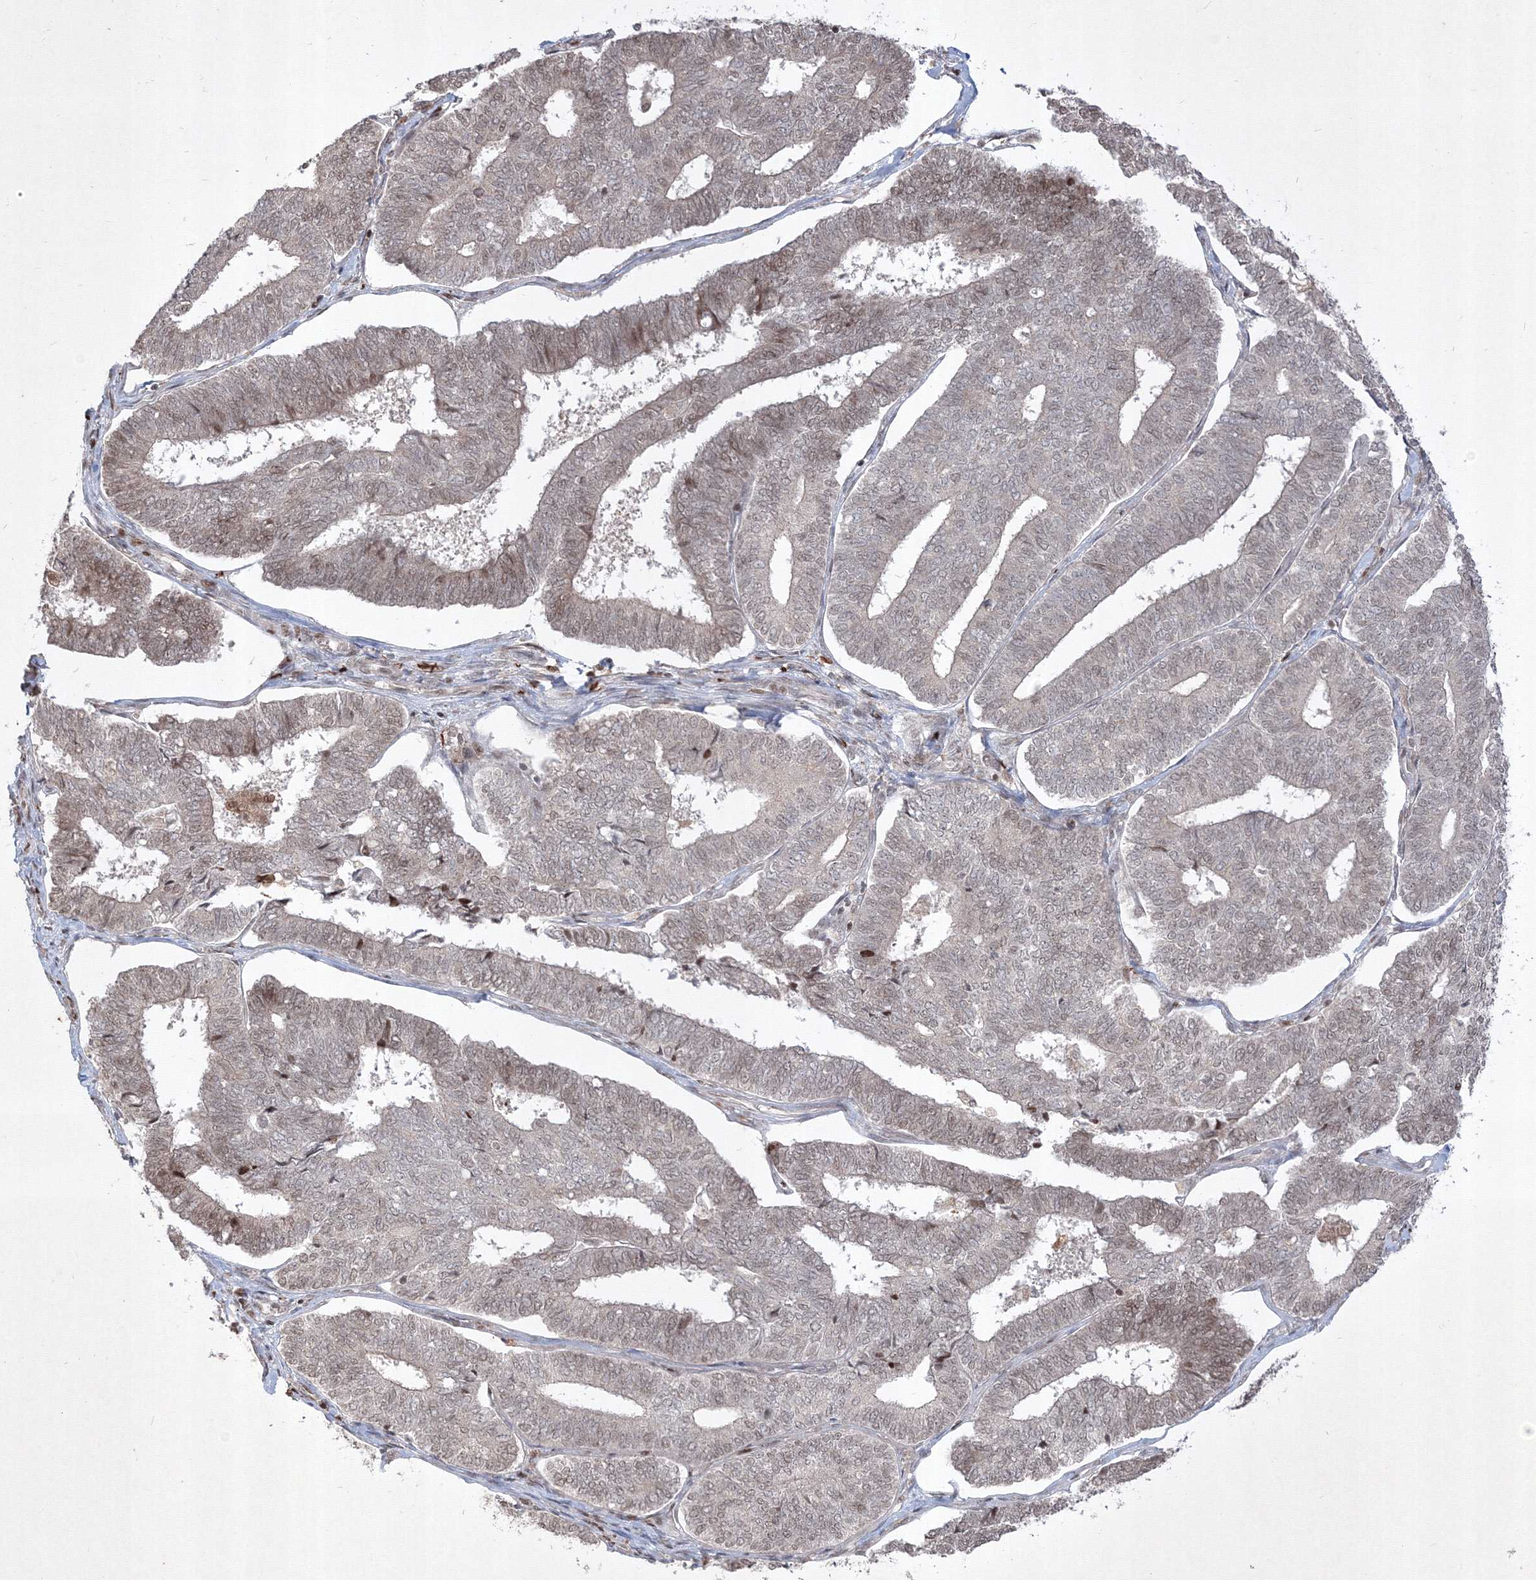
{"staining": {"intensity": "weak", "quantity": "<25%", "location": "nuclear"}, "tissue": "endometrial cancer", "cell_type": "Tumor cells", "image_type": "cancer", "snomed": [{"axis": "morphology", "description": "Adenocarcinoma, NOS"}, {"axis": "topography", "description": "Endometrium"}], "caption": "The immunohistochemistry (IHC) histopathology image has no significant expression in tumor cells of endometrial cancer (adenocarcinoma) tissue.", "gene": "TAB1", "patient": {"sex": "female", "age": 70}}